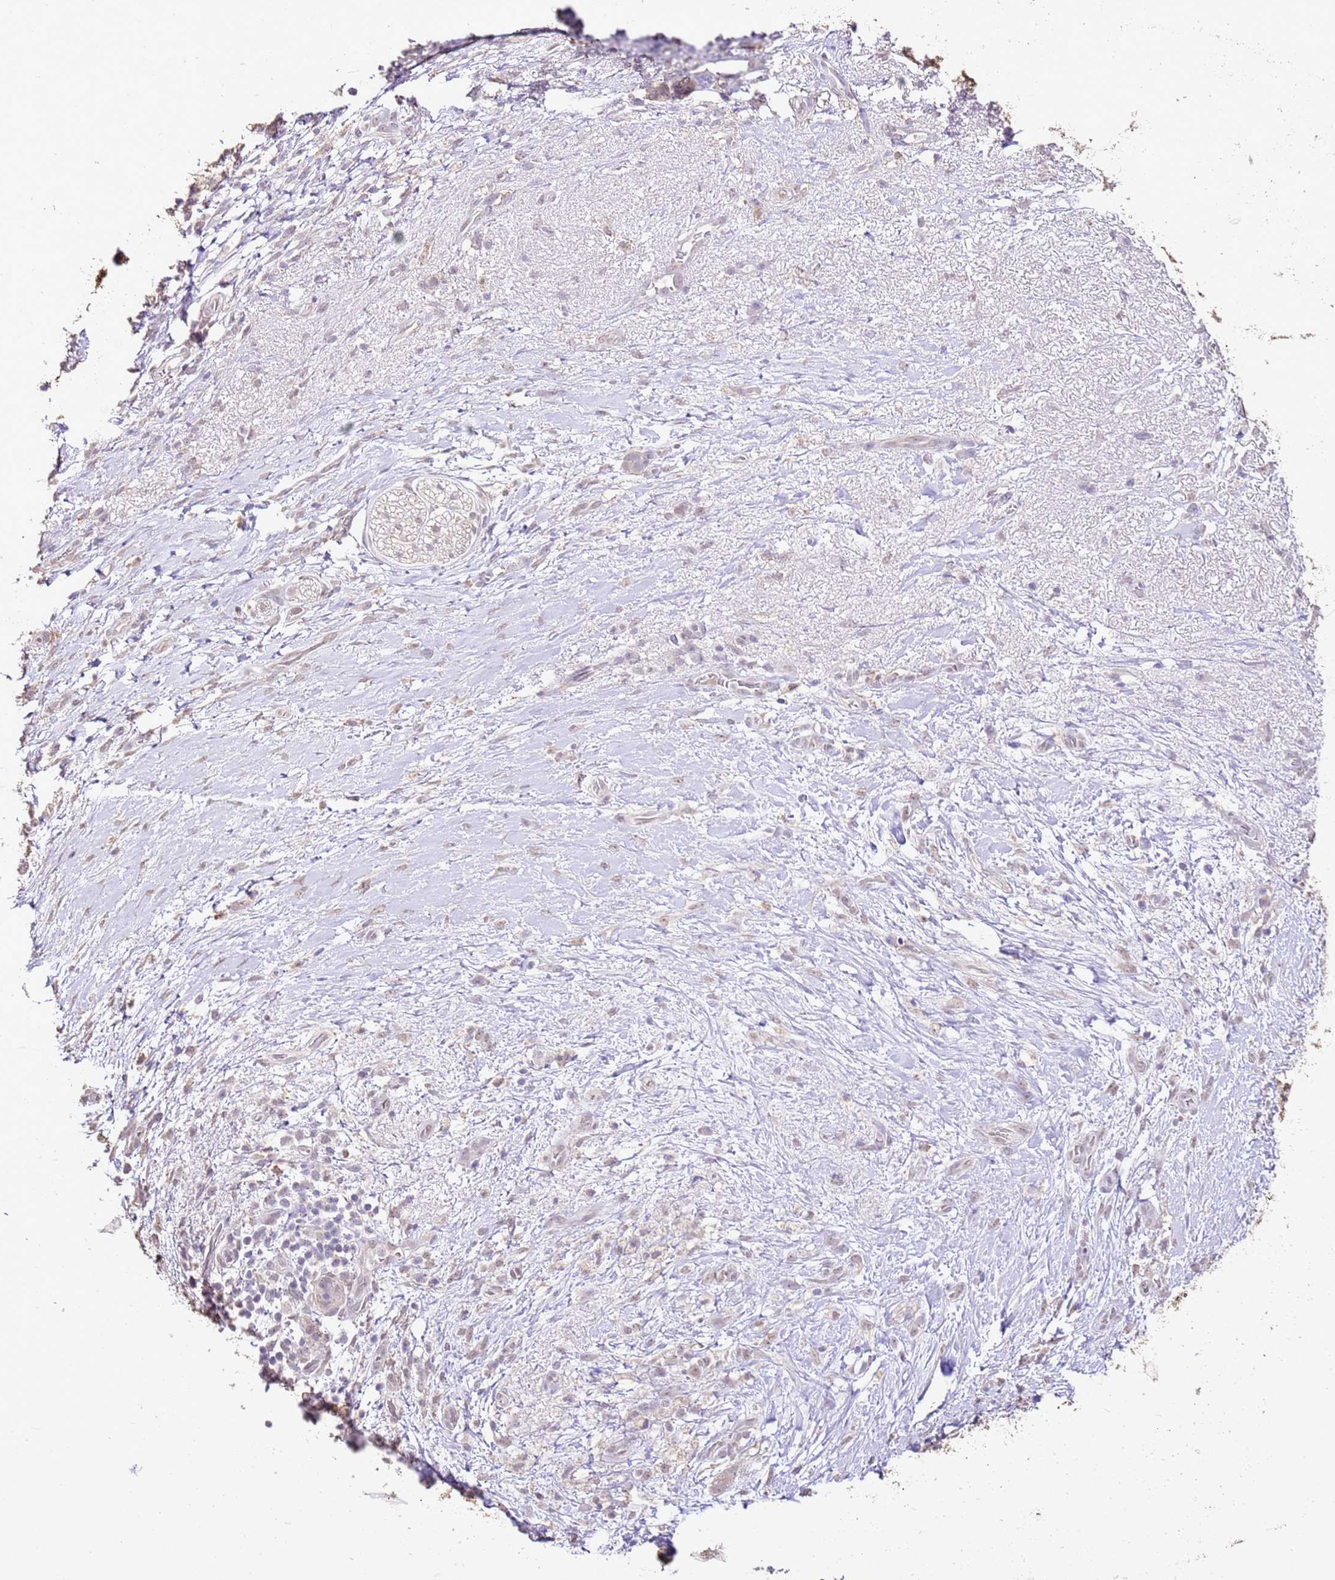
{"staining": {"intensity": "weak", "quantity": ">75%", "location": "nuclear"}, "tissue": "pancreatic cancer", "cell_type": "Tumor cells", "image_type": "cancer", "snomed": [{"axis": "morphology", "description": "Adenocarcinoma, NOS"}, {"axis": "topography", "description": "Pancreas"}], "caption": "Human adenocarcinoma (pancreatic) stained for a protein (brown) exhibits weak nuclear positive positivity in approximately >75% of tumor cells.", "gene": "IZUMO4", "patient": {"sex": "female", "age": 72}}